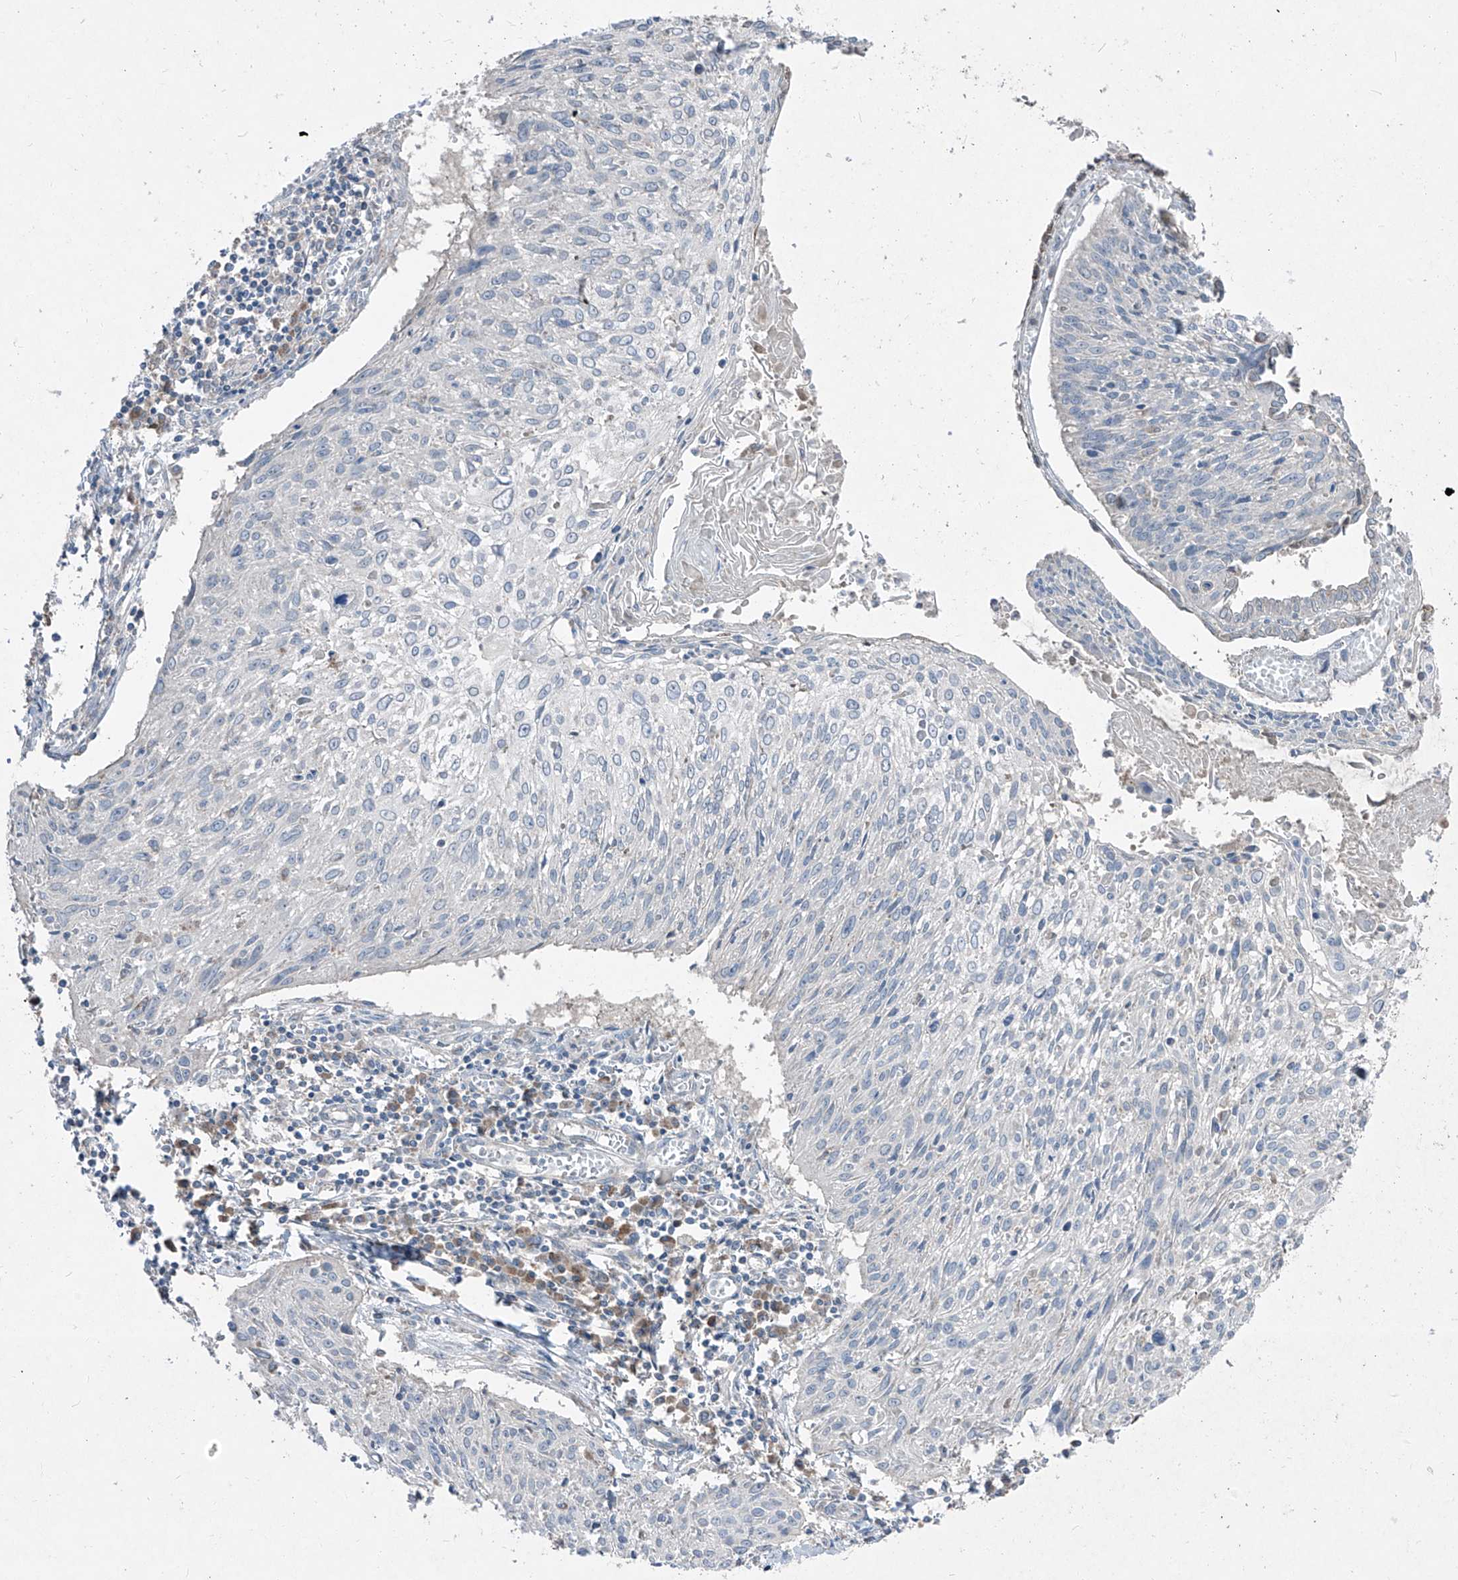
{"staining": {"intensity": "negative", "quantity": "none", "location": "none"}, "tissue": "cervical cancer", "cell_type": "Tumor cells", "image_type": "cancer", "snomed": [{"axis": "morphology", "description": "Squamous cell carcinoma, NOS"}, {"axis": "topography", "description": "Cervix"}], "caption": "Human cervical cancer (squamous cell carcinoma) stained for a protein using IHC shows no staining in tumor cells.", "gene": "ABCD3", "patient": {"sex": "female", "age": 51}}